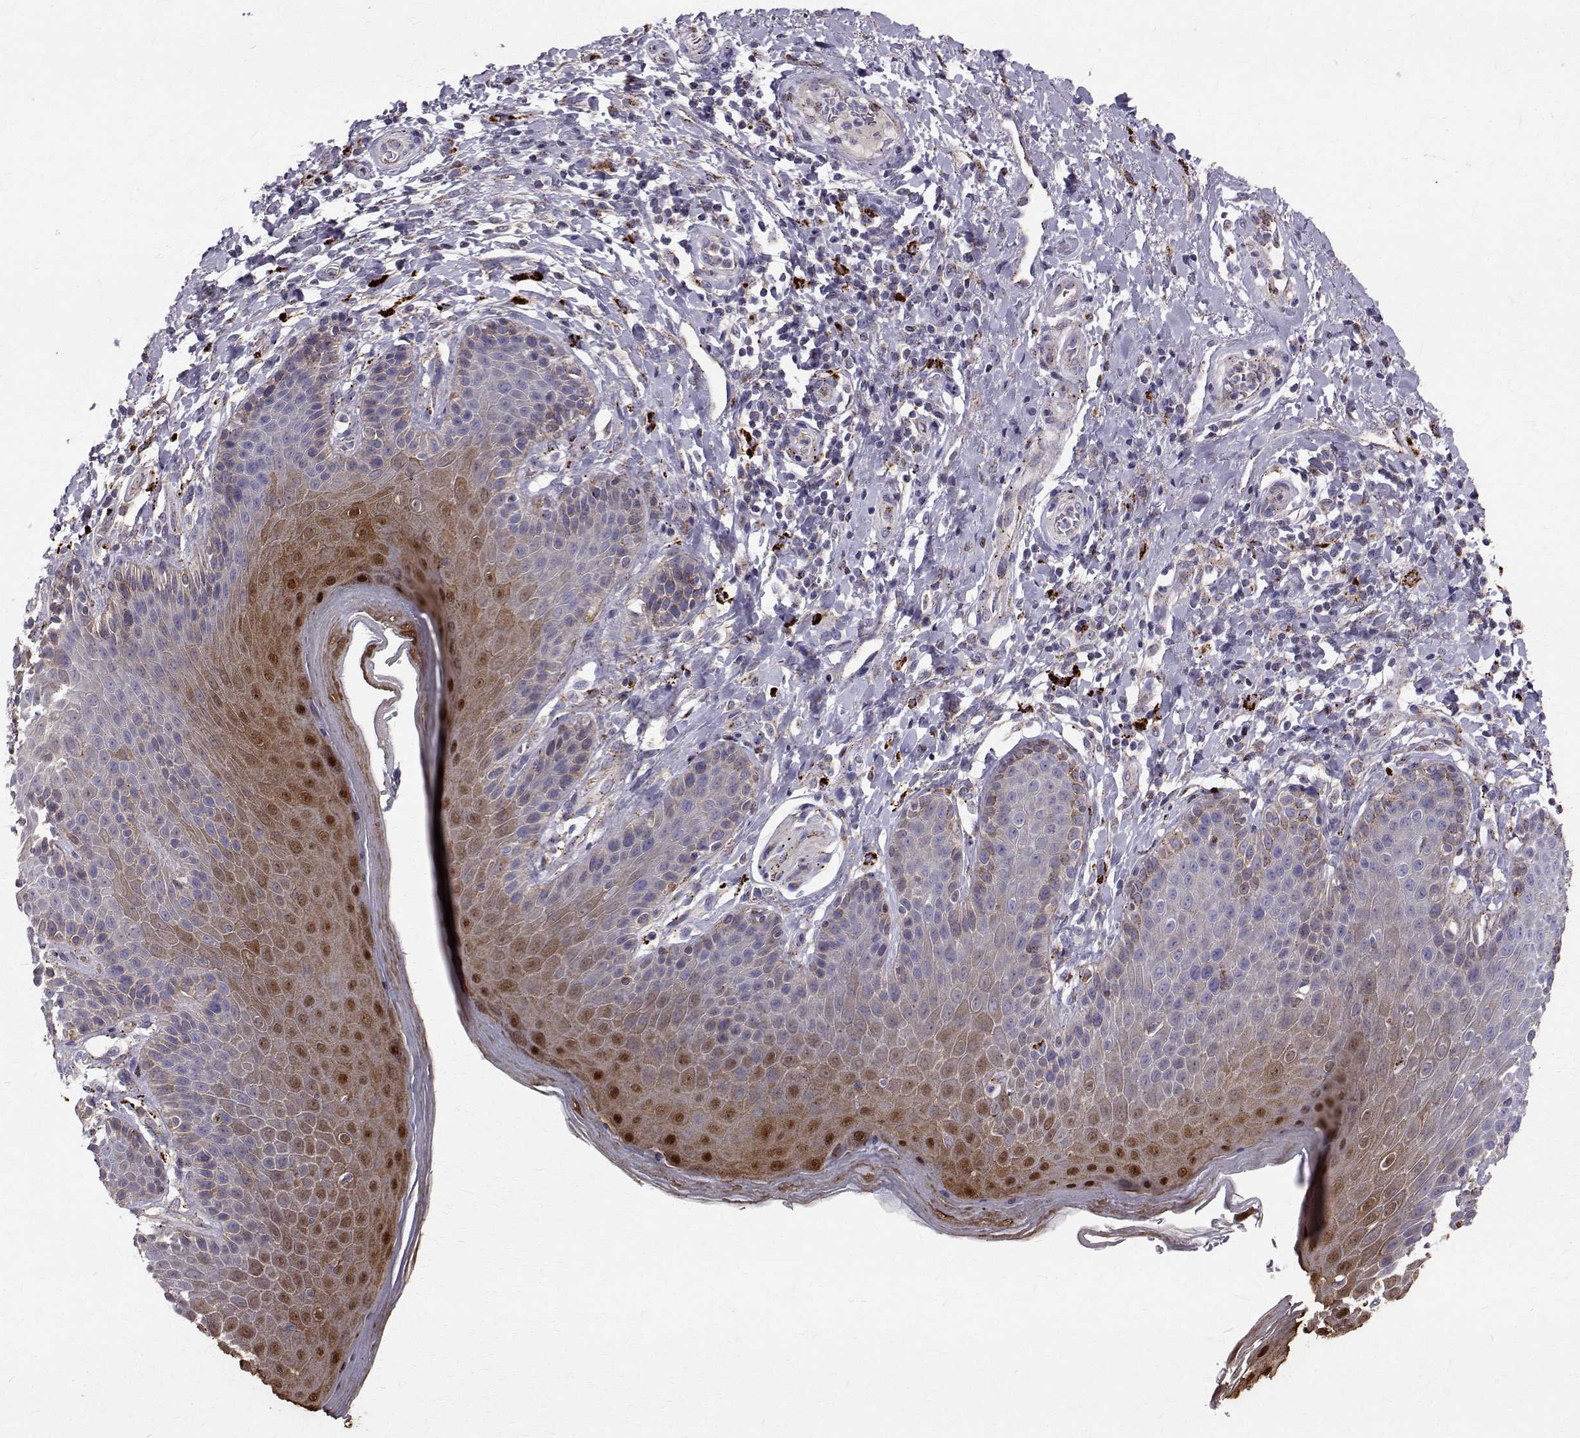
{"staining": {"intensity": "strong", "quantity": "25%-75%", "location": "cytoplasmic/membranous,nuclear"}, "tissue": "skin", "cell_type": "Epidermal cells", "image_type": "normal", "snomed": [{"axis": "morphology", "description": "Normal tissue, NOS"}, {"axis": "topography", "description": "Anal"}, {"axis": "topography", "description": "Peripheral nerve tissue"}], "caption": "Immunohistochemistry (IHC) staining of unremarkable skin, which exhibits high levels of strong cytoplasmic/membranous,nuclear staining in approximately 25%-75% of epidermal cells indicating strong cytoplasmic/membranous,nuclear protein positivity. The staining was performed using DAB (3,3'-diaminobenzidine) (brown) for protein detection and nuclei were counterstained in hematoxylin (blue).", "gene": "TPP1", "patient": {"sex": "male", "age": 51}}